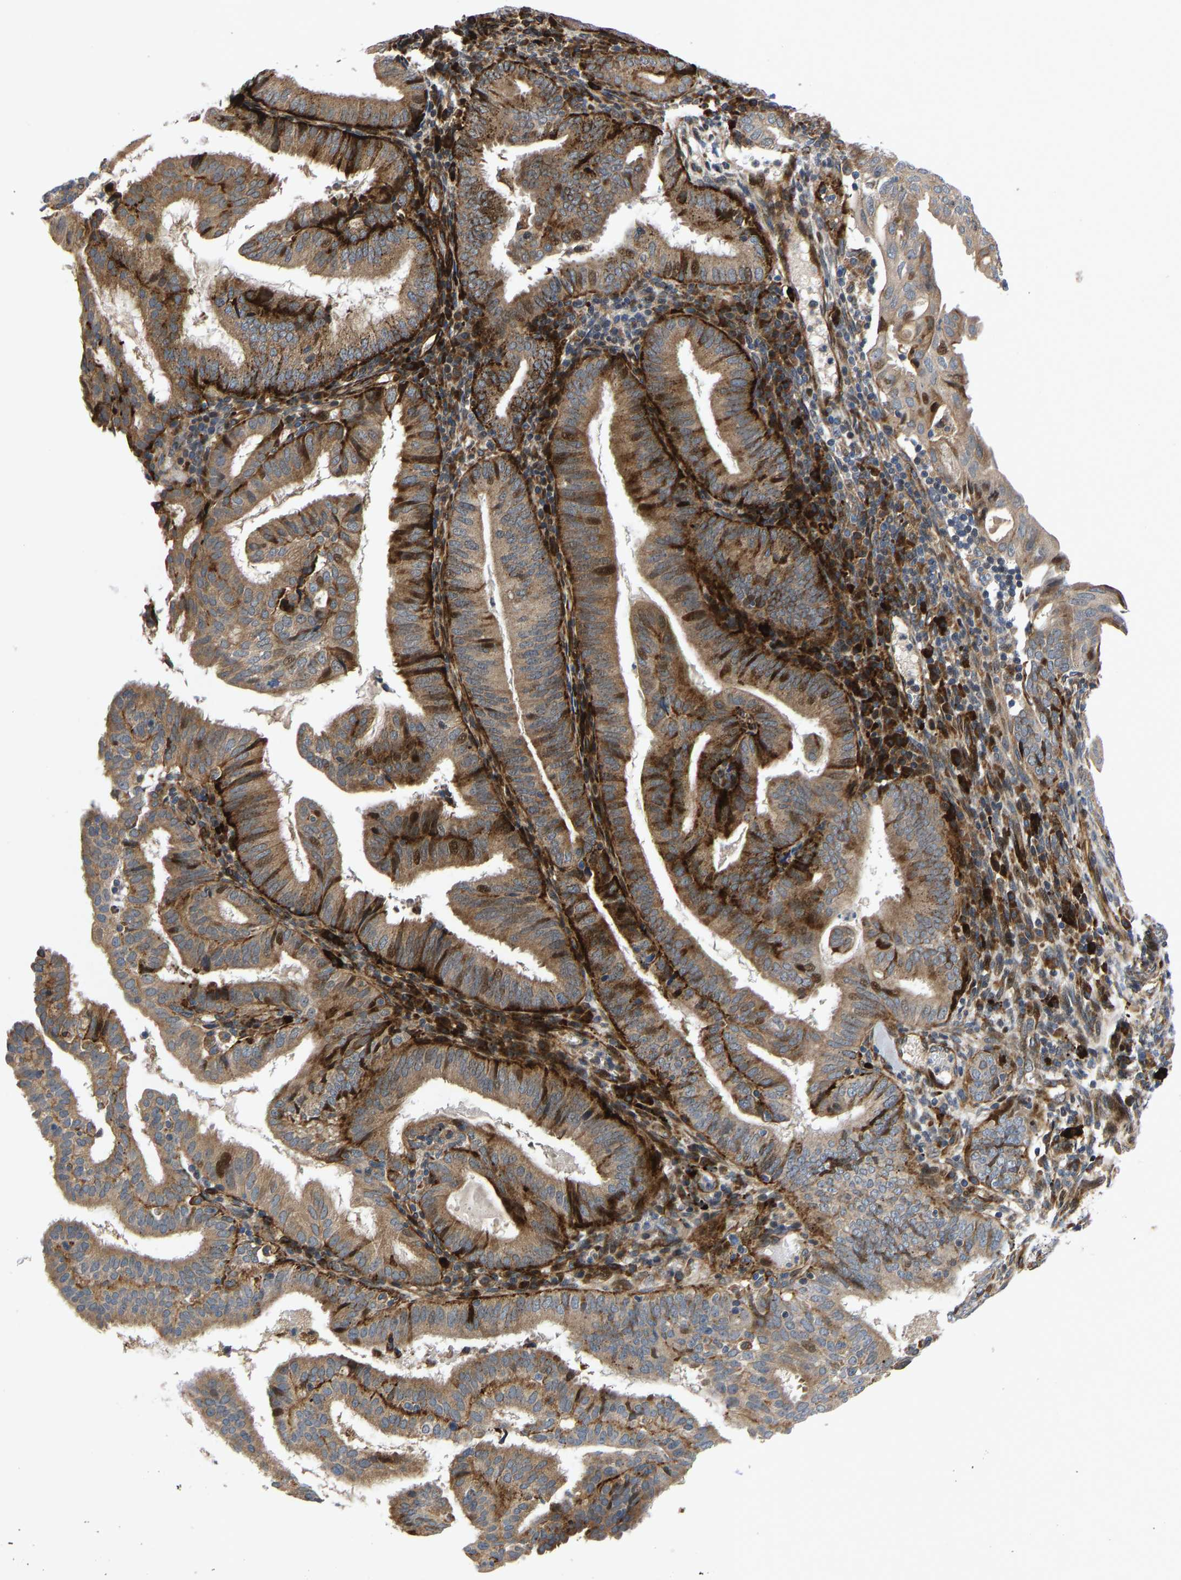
{"staining": {"intensity": "moderate", "quantity": ">75%", "location": "cytoplasmic/membranous,nuclear"}, "tissue": "endometrial cancer", "cell_type": "Tumor cells", "image_type": "cancer", "snomed": [{"axis": "morphology", "description": "Adenocarcinoma, NOS"}, {"axis": "topography", "description": "Endometrium"}], "caption": "Tumor cells display medium levels of moderate cytoplasmic/membranous and nuclear expression in about >75% of cells in endometrial cancer.", "gene": "TMEM38B", "patient": {"sex": "female", "age": 58}}